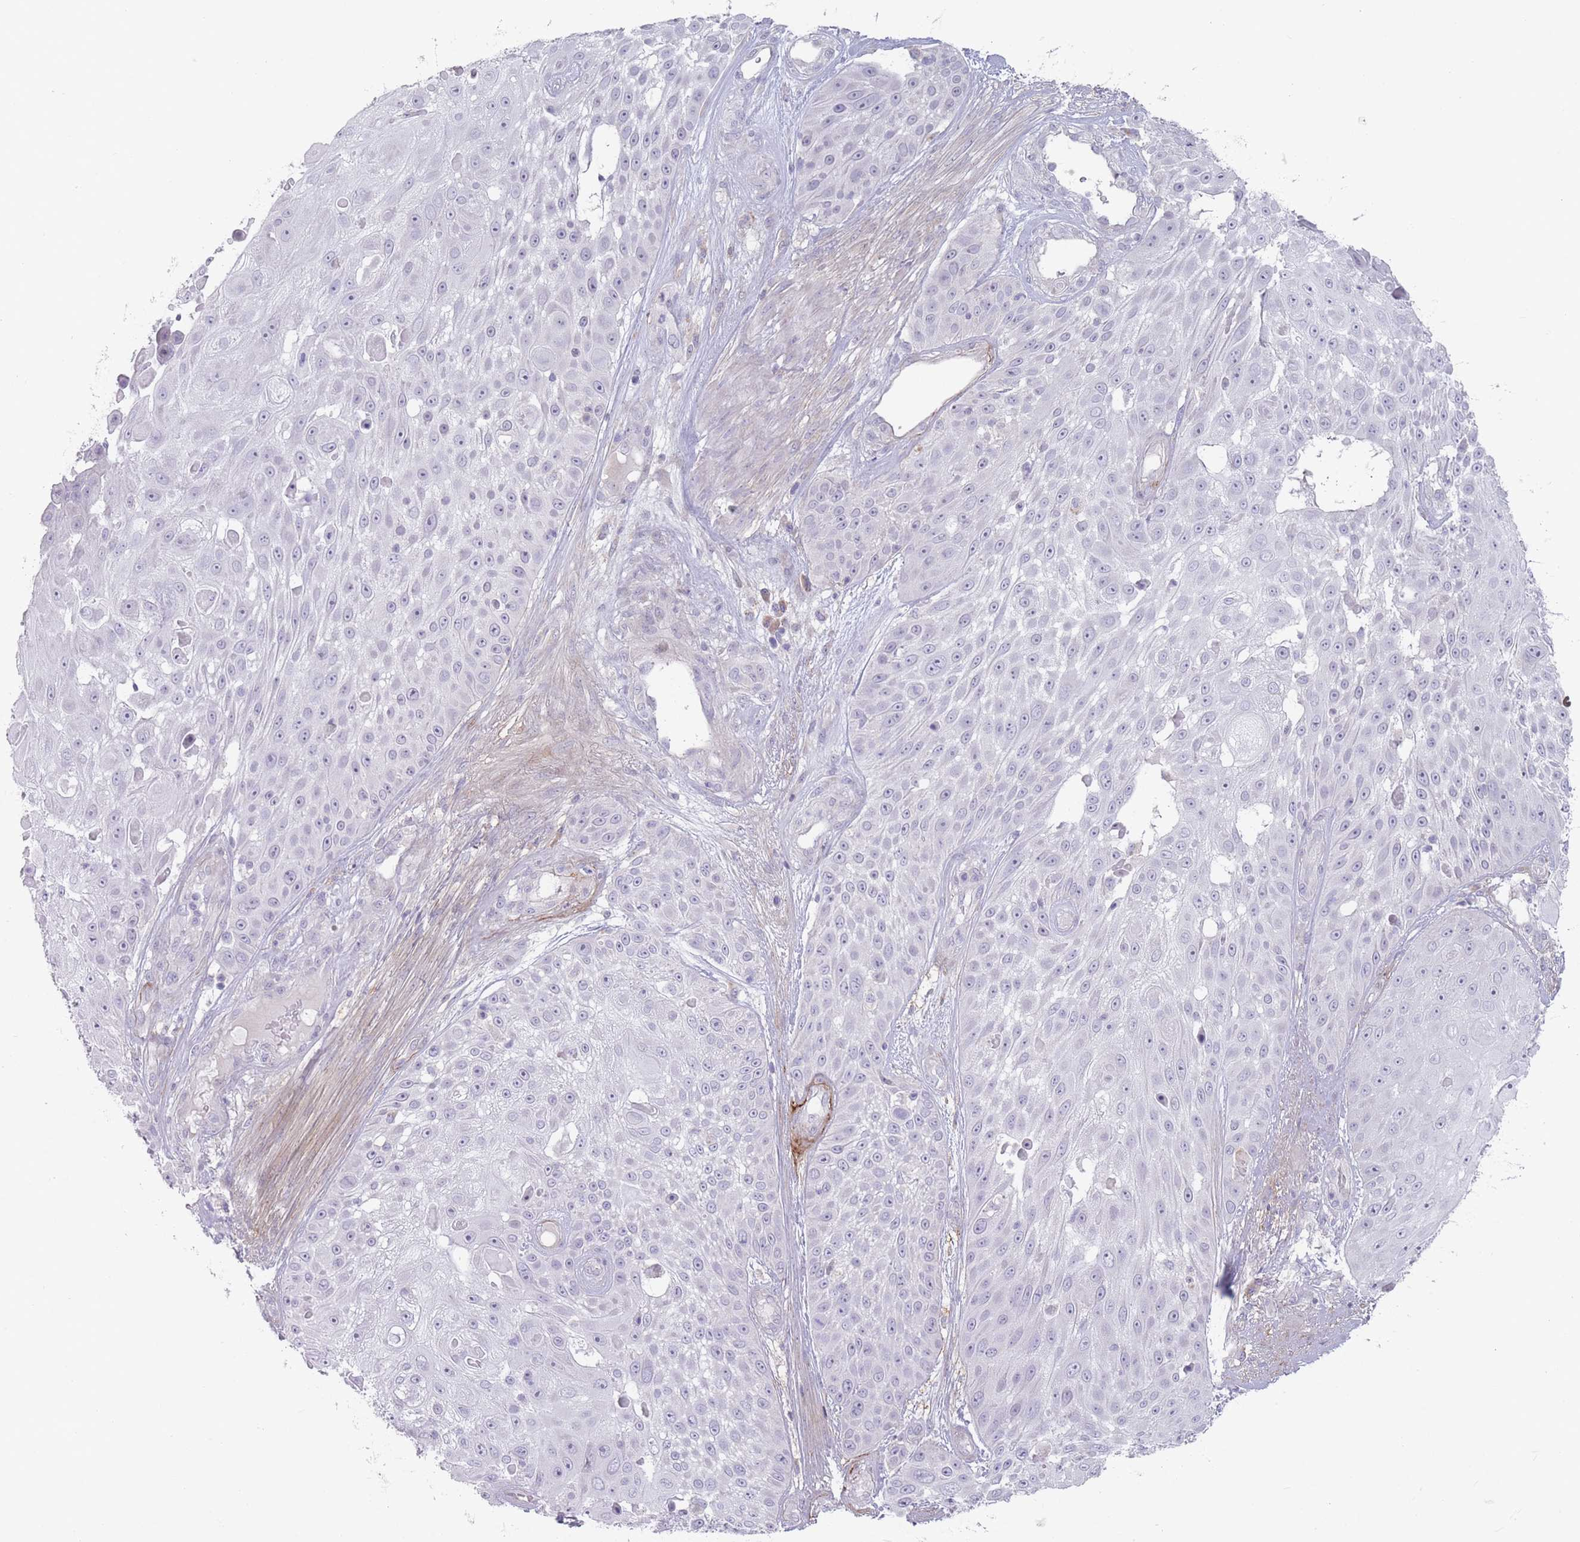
{"staining": {"intensity": "negative", "quantity": "none", "location": "none"}, "tissue": "skin cancer", "cell_type": "Tumor cells", "image_type": "cancer", "snomed": [{"axis": "morphology", "description": "Squamous cell carcinoma, NOS"}, {"axis": "topography", "description": "Skin"}], "caption": "There is no significant positivity in tumor cells of skin squamous cell carcinoma.", "gene": "PAIP2B", "patient": {"sex": "female", "age": 86}}